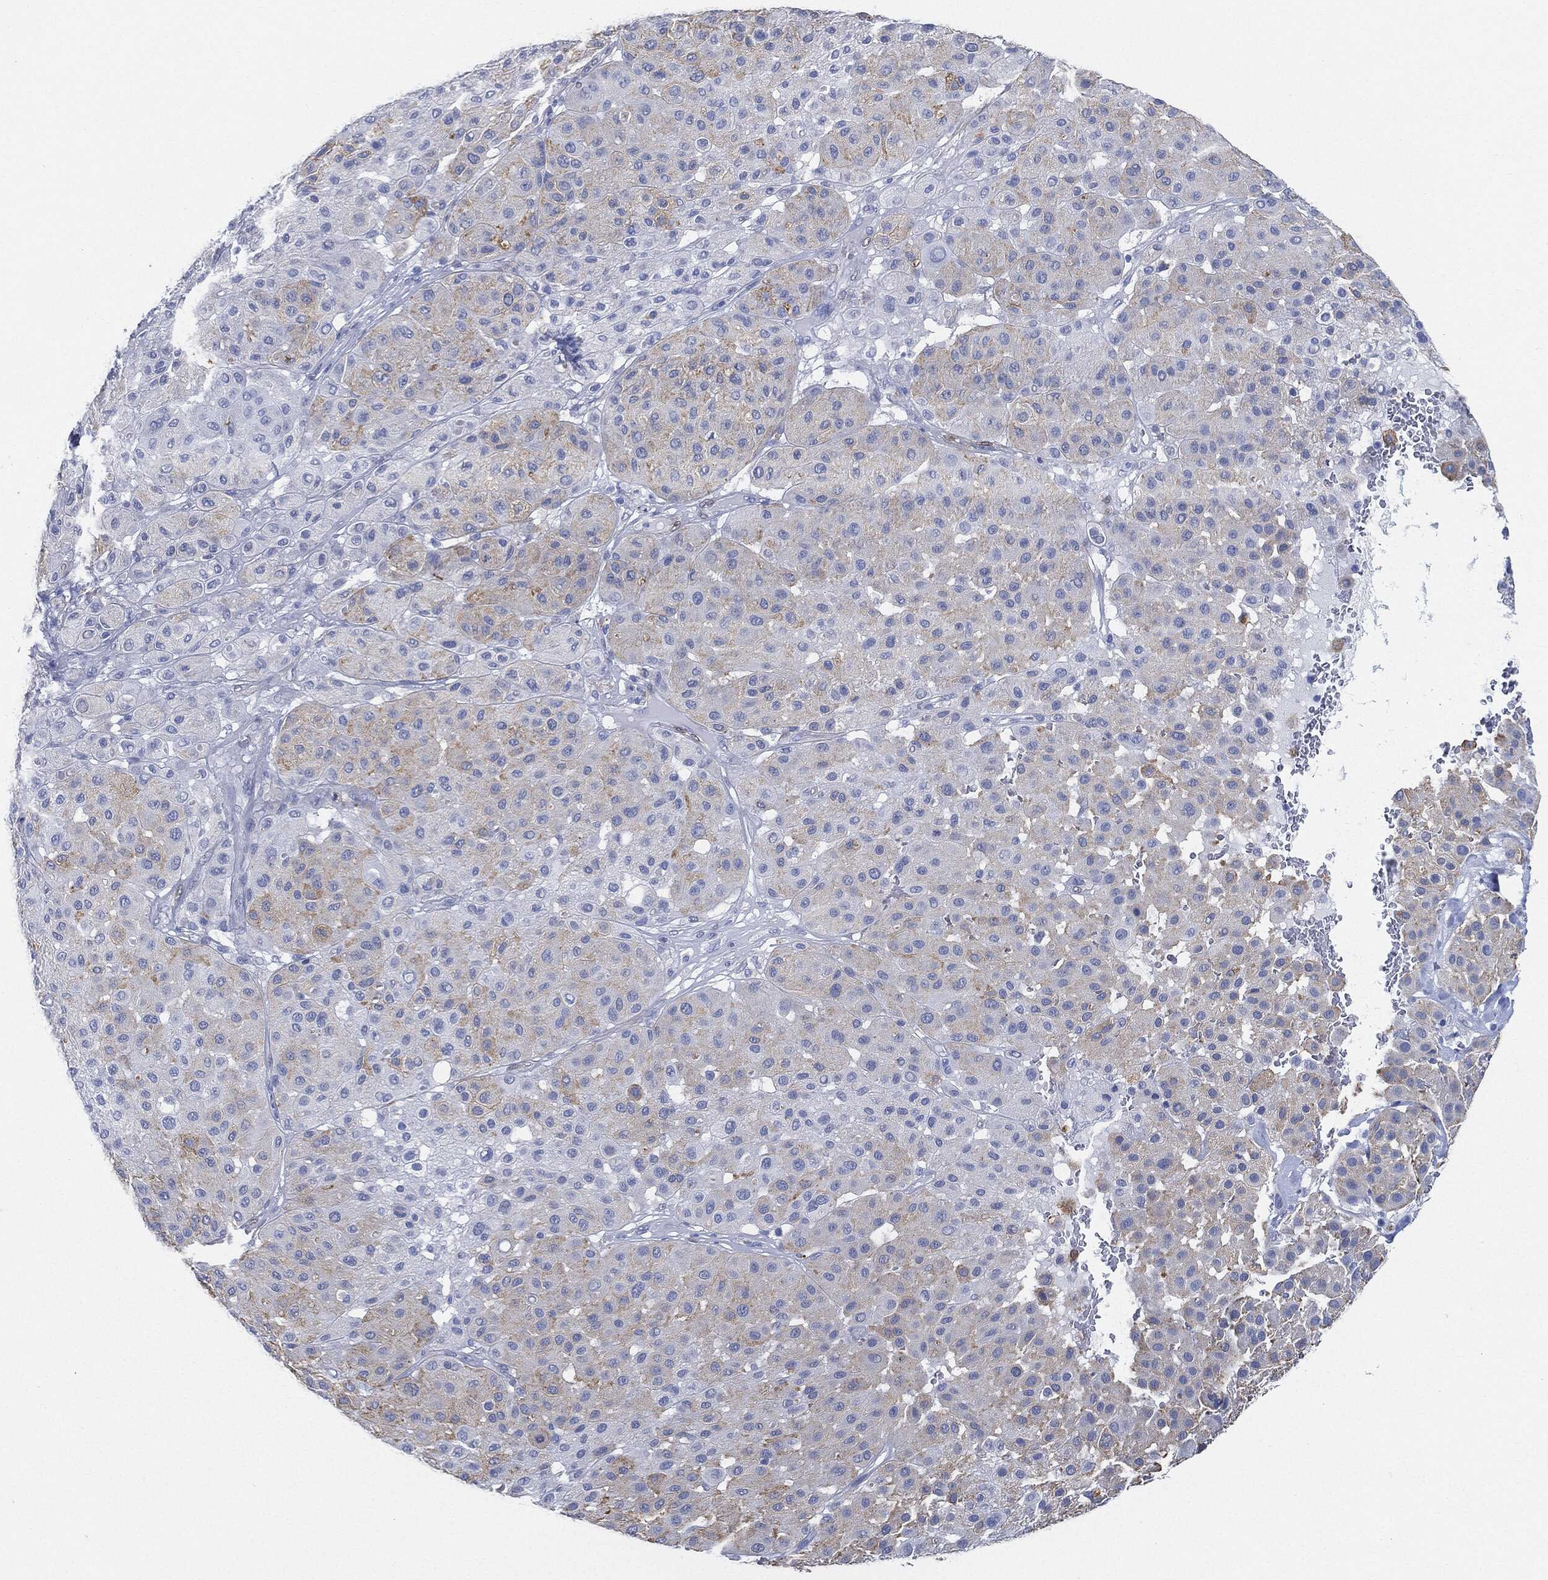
{"staining": {"intensity": "weak", "quantity": "25%-75%", "location": "cytoplasmic/membranous"}, "tissue": "melanoma", "cell_type": "Tumor cells", "image_type": "cancer", "snomed": [{"axis": "morphology", "description": "Malignant melanoma, Metastatic site"}, {"axis": "topography", "description": "Smooth muscle"}], "caption": "Immunohistochemical staining of melanoma displays low levels of weak cytoplasmic/membranous protein expression in about 25%-75% of tumor cells.", "gene": "TAGLN", "patient": {"sex": "male", "age": 41}}